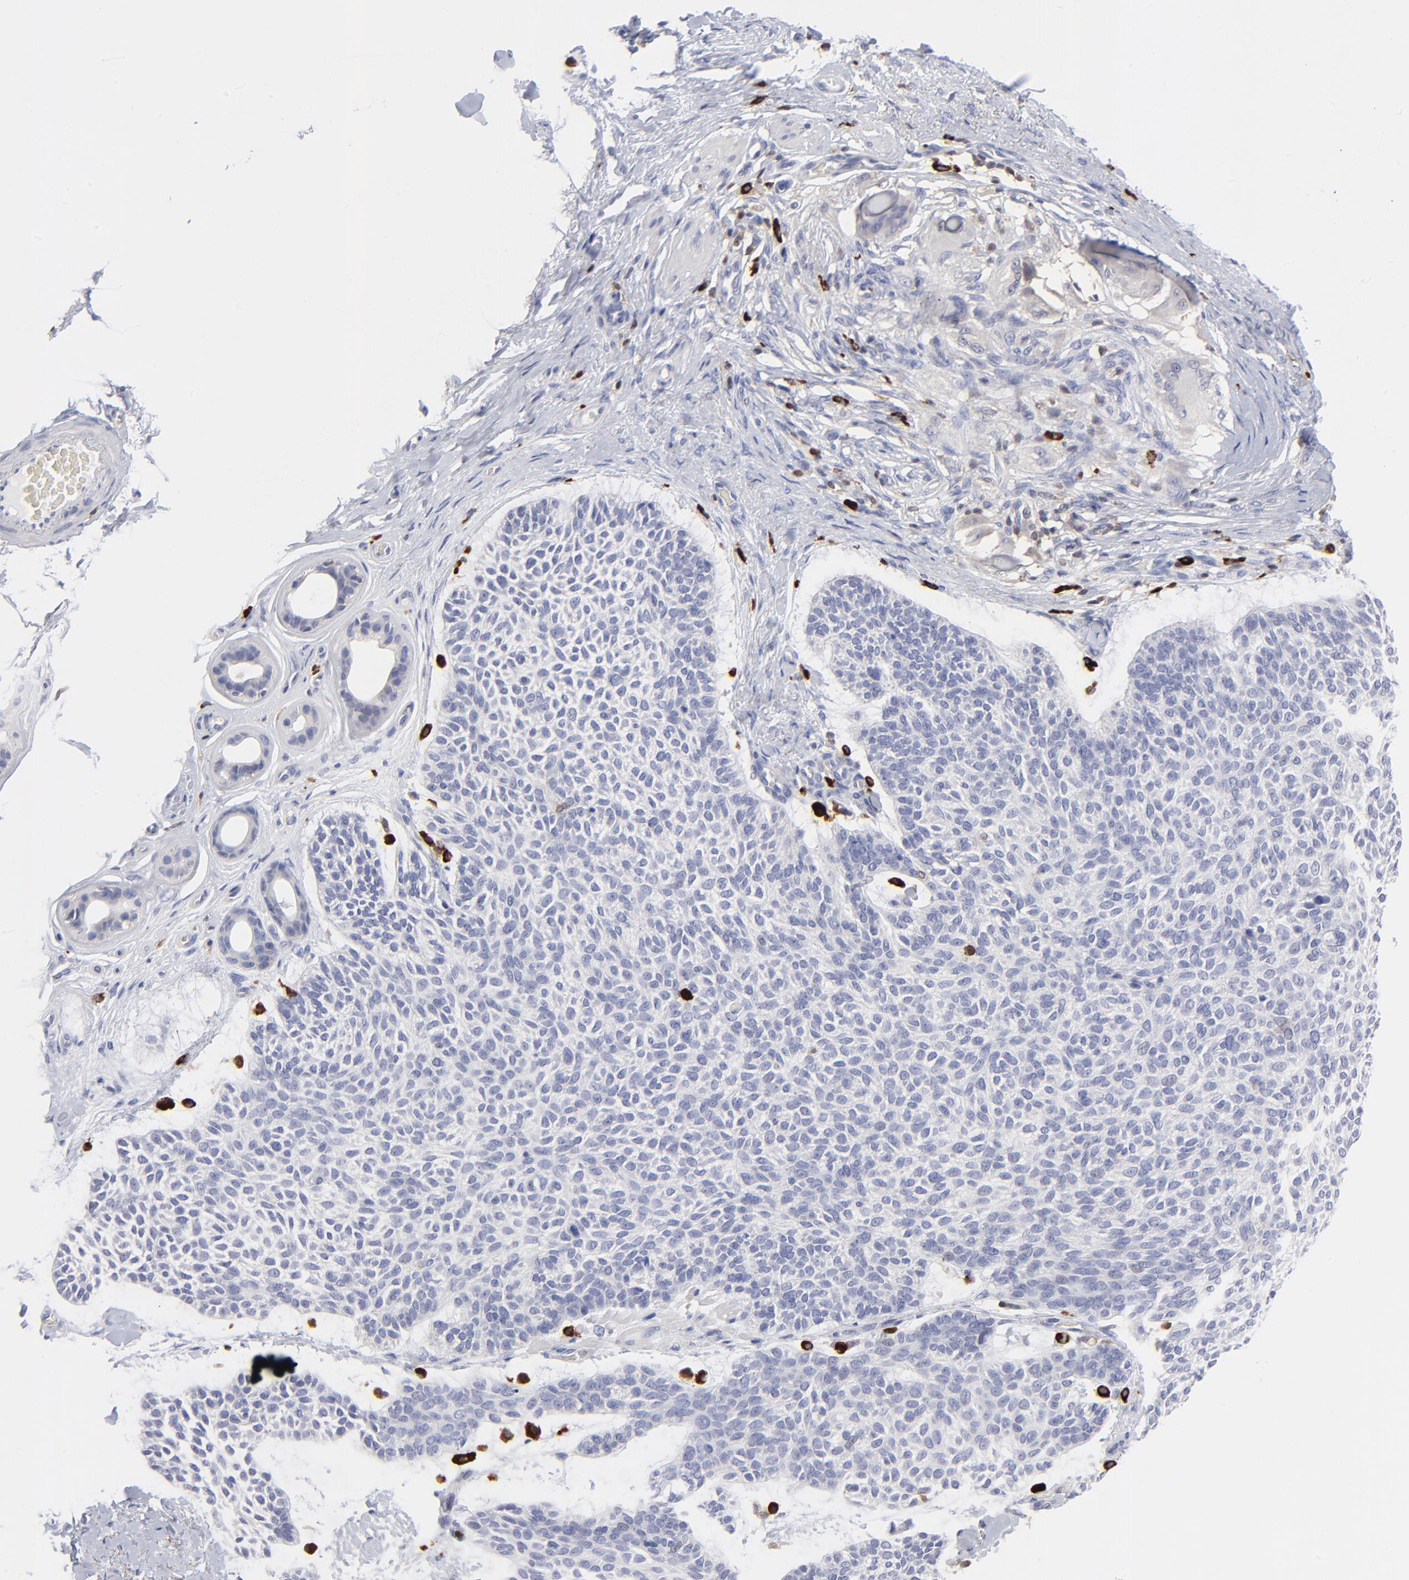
{"staining": {"intensity": "negative", "quantity": "none", "location": "none"}, "tissue": "skin cancer", "cell_type": "Tumor cells", "image_type": "cancer", "snomed": [{"axis": "morphology", "description": "Normal tissue, NOS"}, {"axis": "morphology", "description": "Basal cell carcinoma"}, {"axis": "topography", "description": "Skin"}], "caption": "Immunohistochemistry (IHC) image of basal cell carcinoma (skin) stained for a protein (brown), which shows no positivity in tumor cells. (DAB immunohistochemistry (IHC) visualized using brightfield microscopy, high magnification).", "gene": "TBXT", "patient": {"sex": "female", "age": 70}}